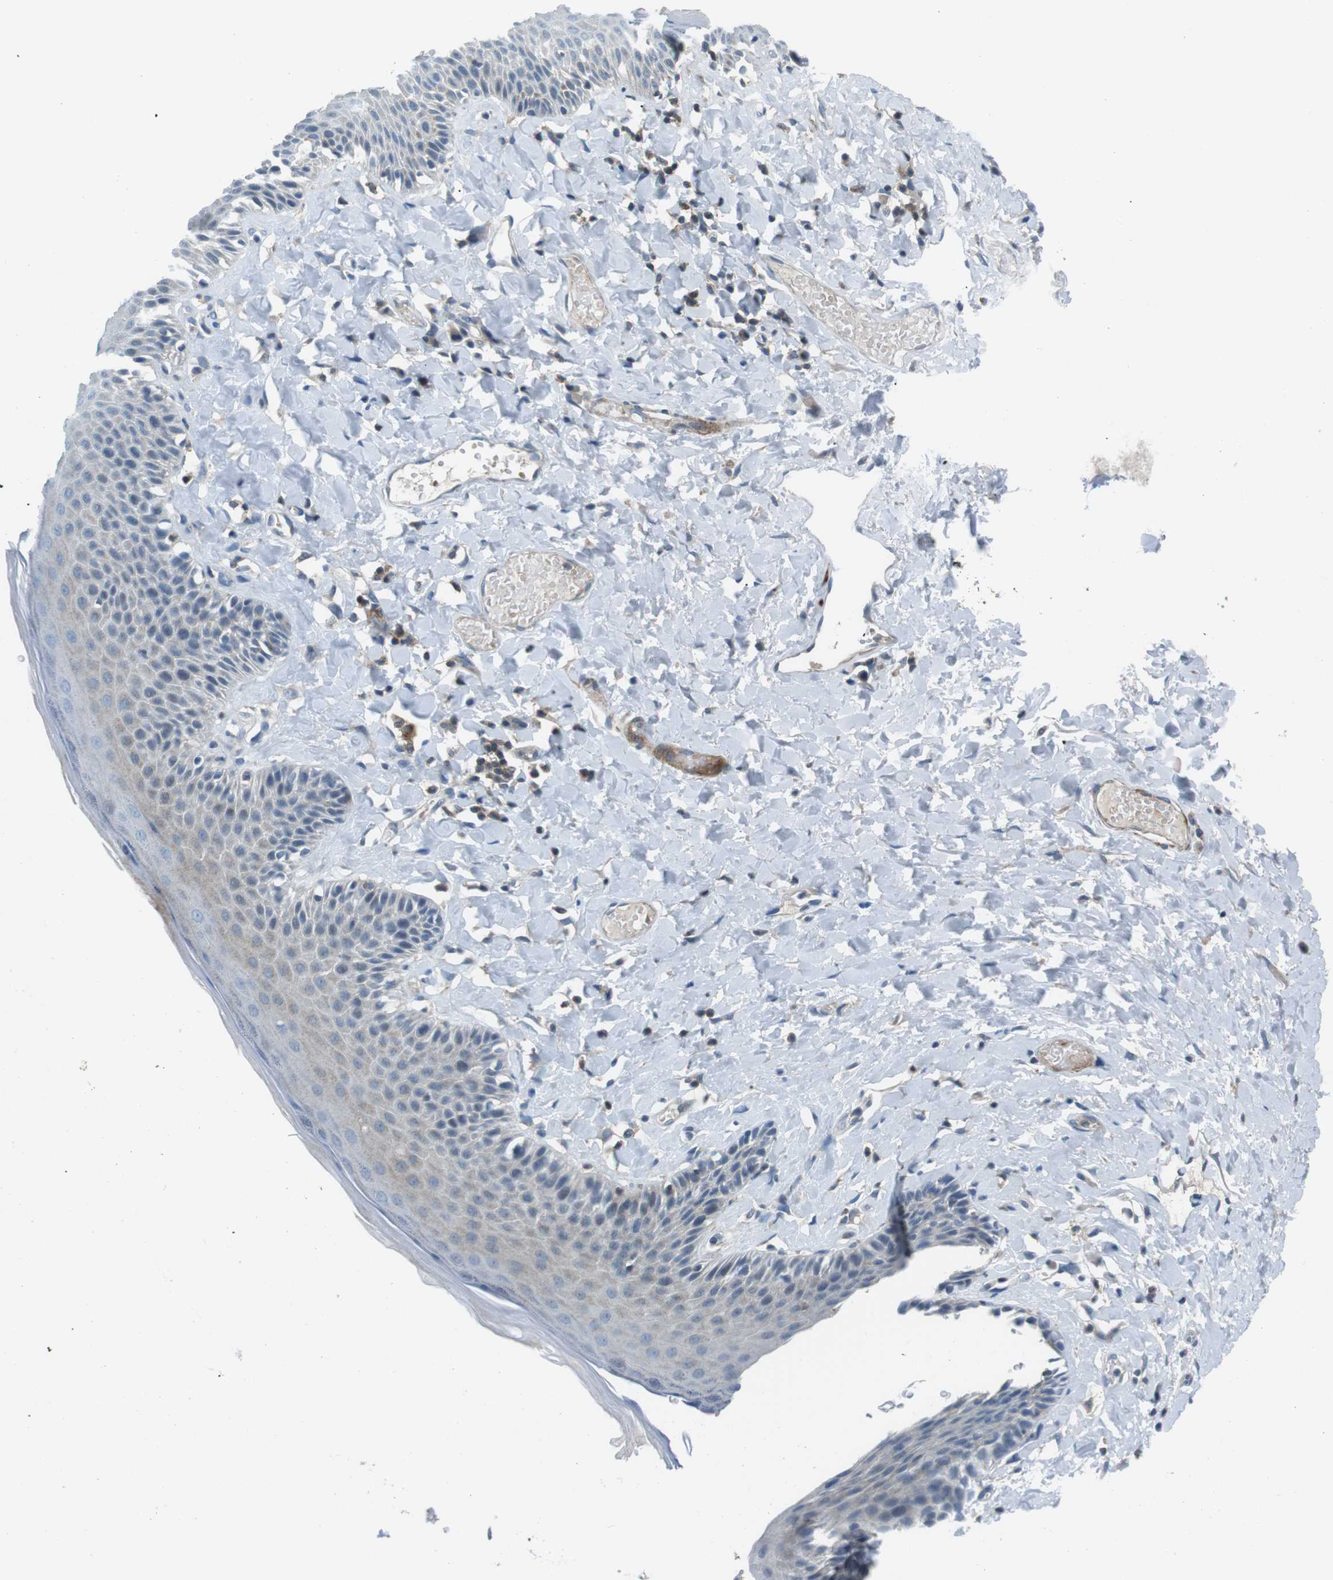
{"staining": {"intensity": "negative", "quantity": "none", "location": "none"}, "tissue": "skin", "cell_type": "Epidermal cells", "image_type": "normal", "snomed": [{"axis": "morphology", "description": "Normal tissue, NOS"}, {"axis": "topography", "description": "Anal"}], "caption": "A high-resolution histopathology image shows immunohistochemistry staining of unremarkable skin, which shows no significant positivity in epidermal cells.", "gene": "ARVCF", "patient": {"sex": "male", "age": 69}}